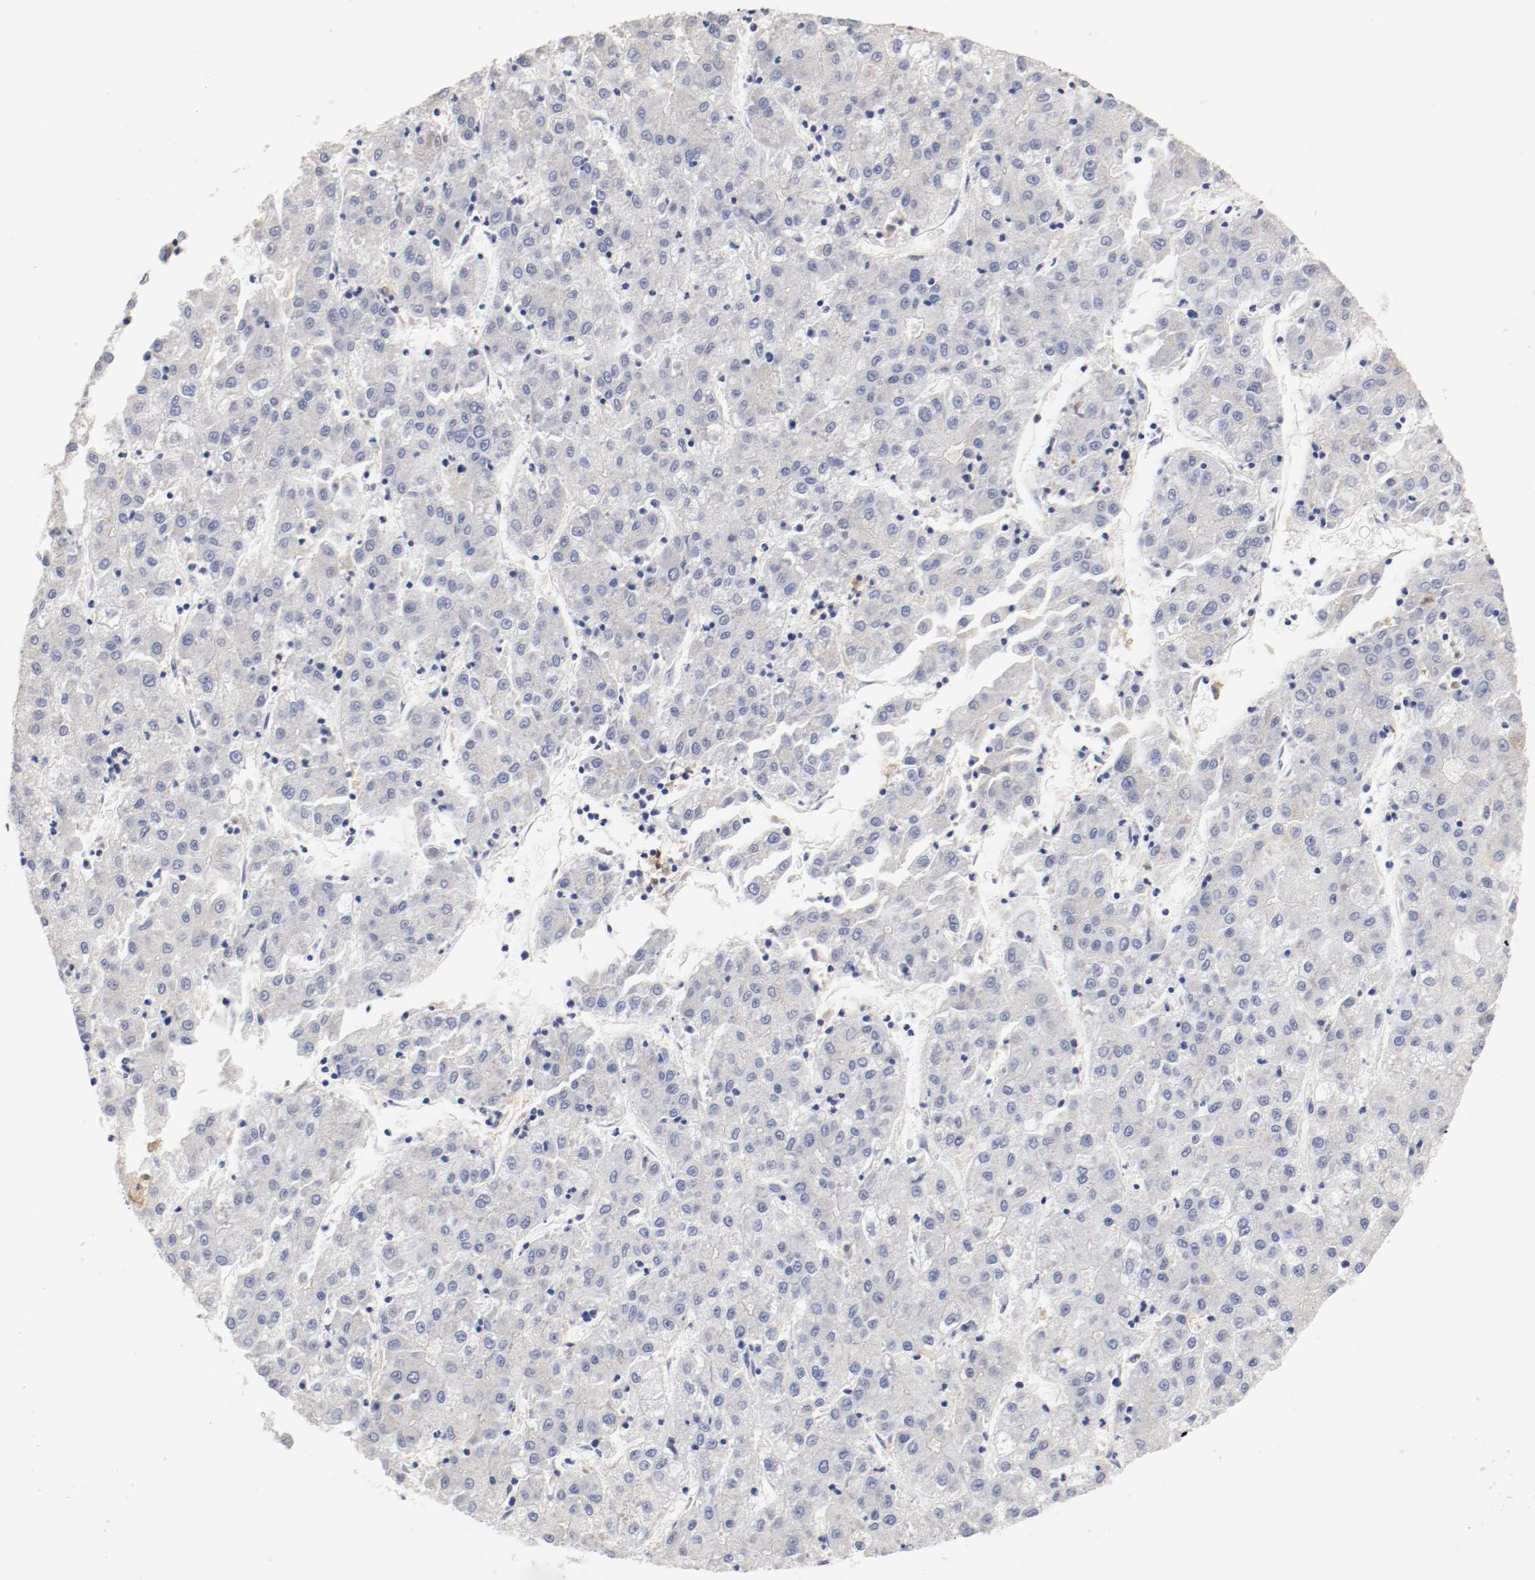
{"staining": {"intensity": "negative", "quantity": "none", "location": "none"}, "tissue": "liver cancer", "cell_type": "Tumor cells", "image_type": "cancer", "snomed": [{"axis": "morphology", "description": "Carcinoma, Hepatocellular, NOS"}, {"axis": "topography", "description": "Liver"}], "caption": "A micrograph of human liver hepatocellular carcinoma is negative for staining in tumor cells.", "gene": "FGFBP1", "patient": {"sex": "male", "age": 72}}